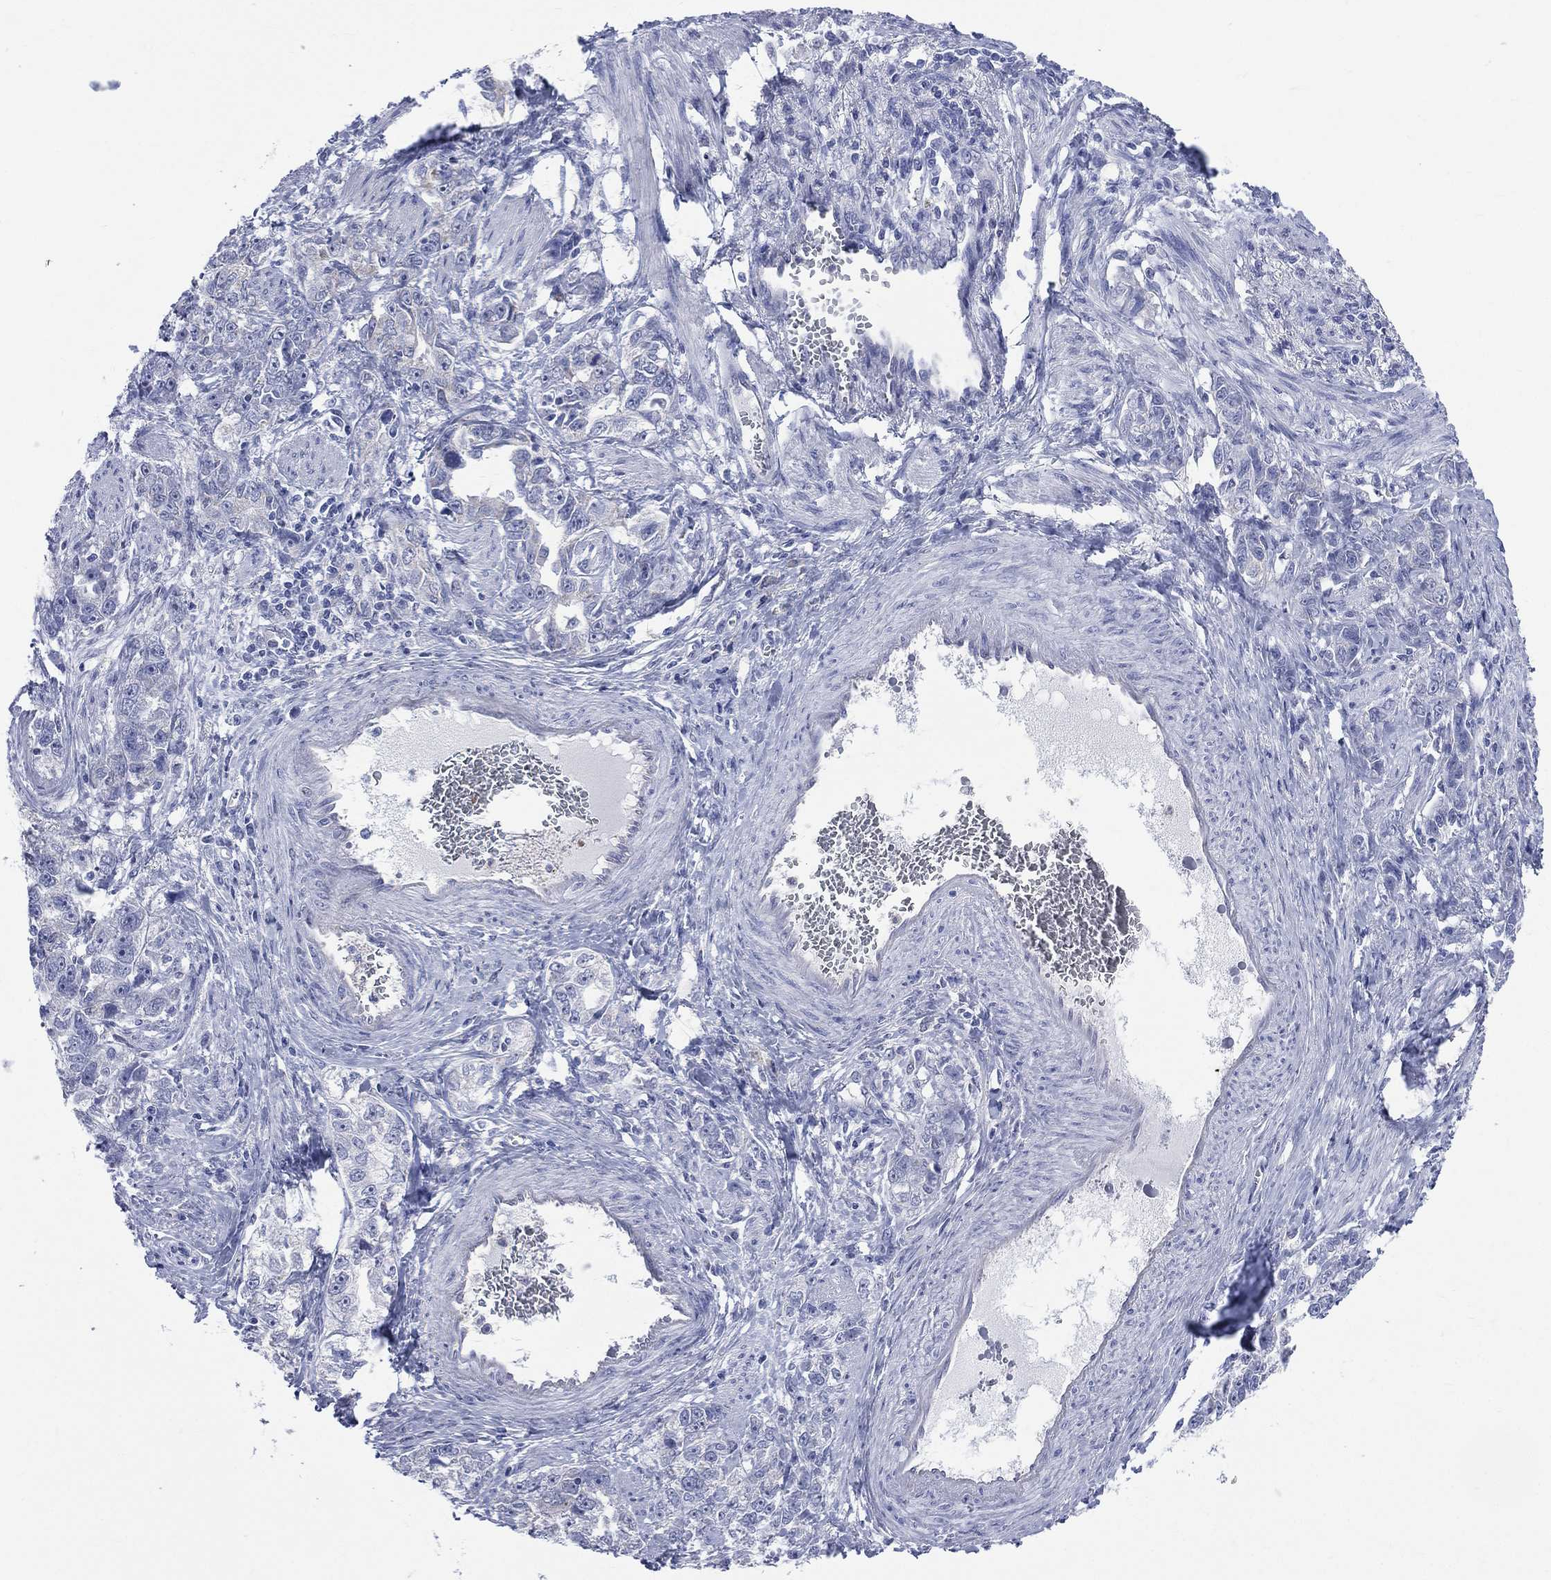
{"staining": {"intensity": "negative", "quantity": "none", "location": "none"}, "tissue": "ovarian cancer", "cell_type": "Tumor cells", "image_type": "cancer", "snomed": [{"axis": "morphology", "description": "Cystadenocarcinoma, serous, NOS"}, {"axis": "topography", "description": "Ovary"}], "caption": "Serous cystadenocarcinoma (ovarian) was stained to show a protein in brown. There is no significant staining in tumor cells.", "gene": "AKAP3", "patient": {"sex": "female", "age": 51}}